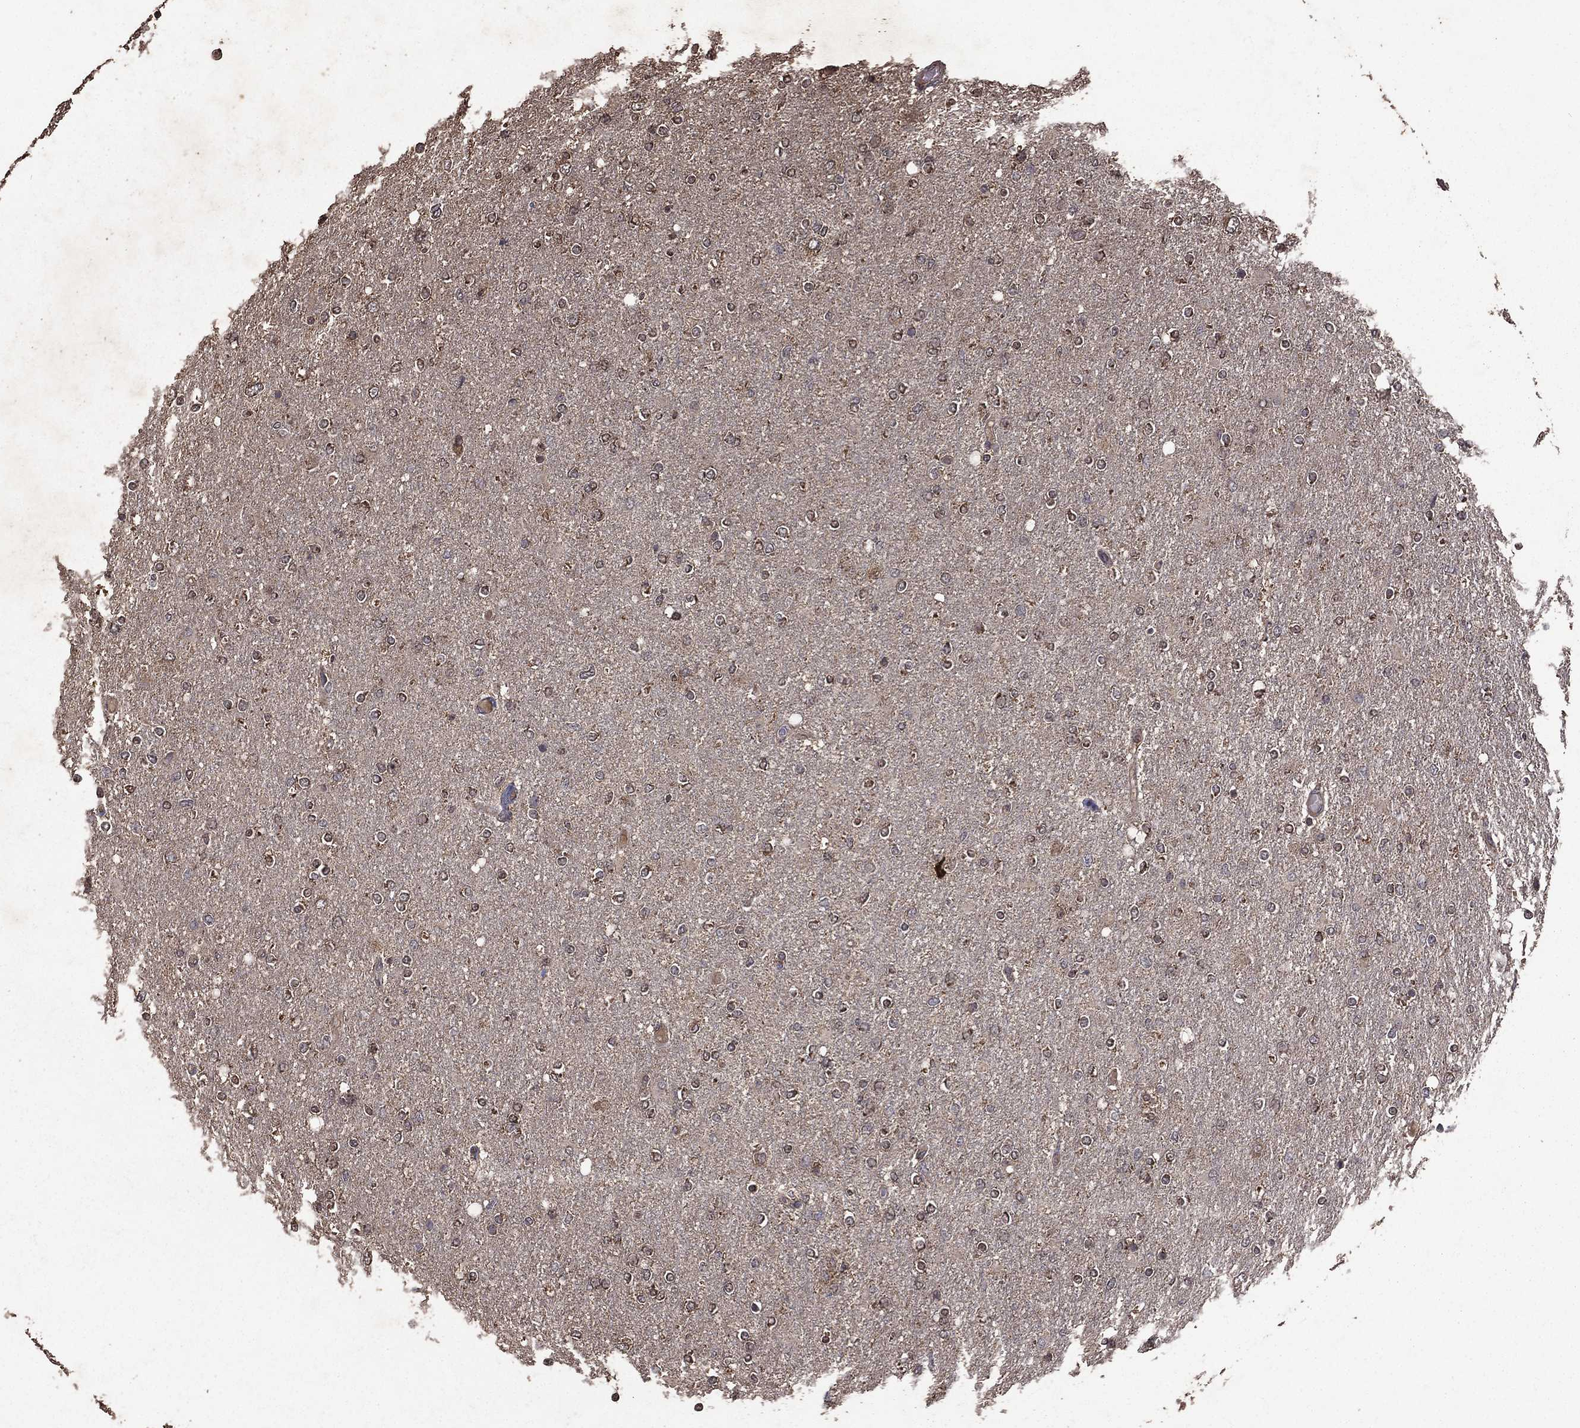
{"staining": {"intensity": "moderate", "quantity": "<25%", "location": "cytoplasmic/membranous"}, "tissue": "glioma", "cell_type": "Tumor cells", "image_type": "cancer", "snomed": [{"axis": "morphology", "description": "Glioma, malignant, High grade"}, {"axis": "topography", "description": "Cerebral cortex"}], "caption": "Malignant glioma (high-grade) was stained to show a protein in brown. There is low levels of moderate cytoplasmic/membranous staining in approximately <25% of tumor cells. (Stains: DAB (3,3'-diaminobenzidine) in brown, nuclei in blue, Microscopy: brightfield microscopy at high magnification).", "gene": "BIRC6", "patient": {"sex": "male", "age": 70}}